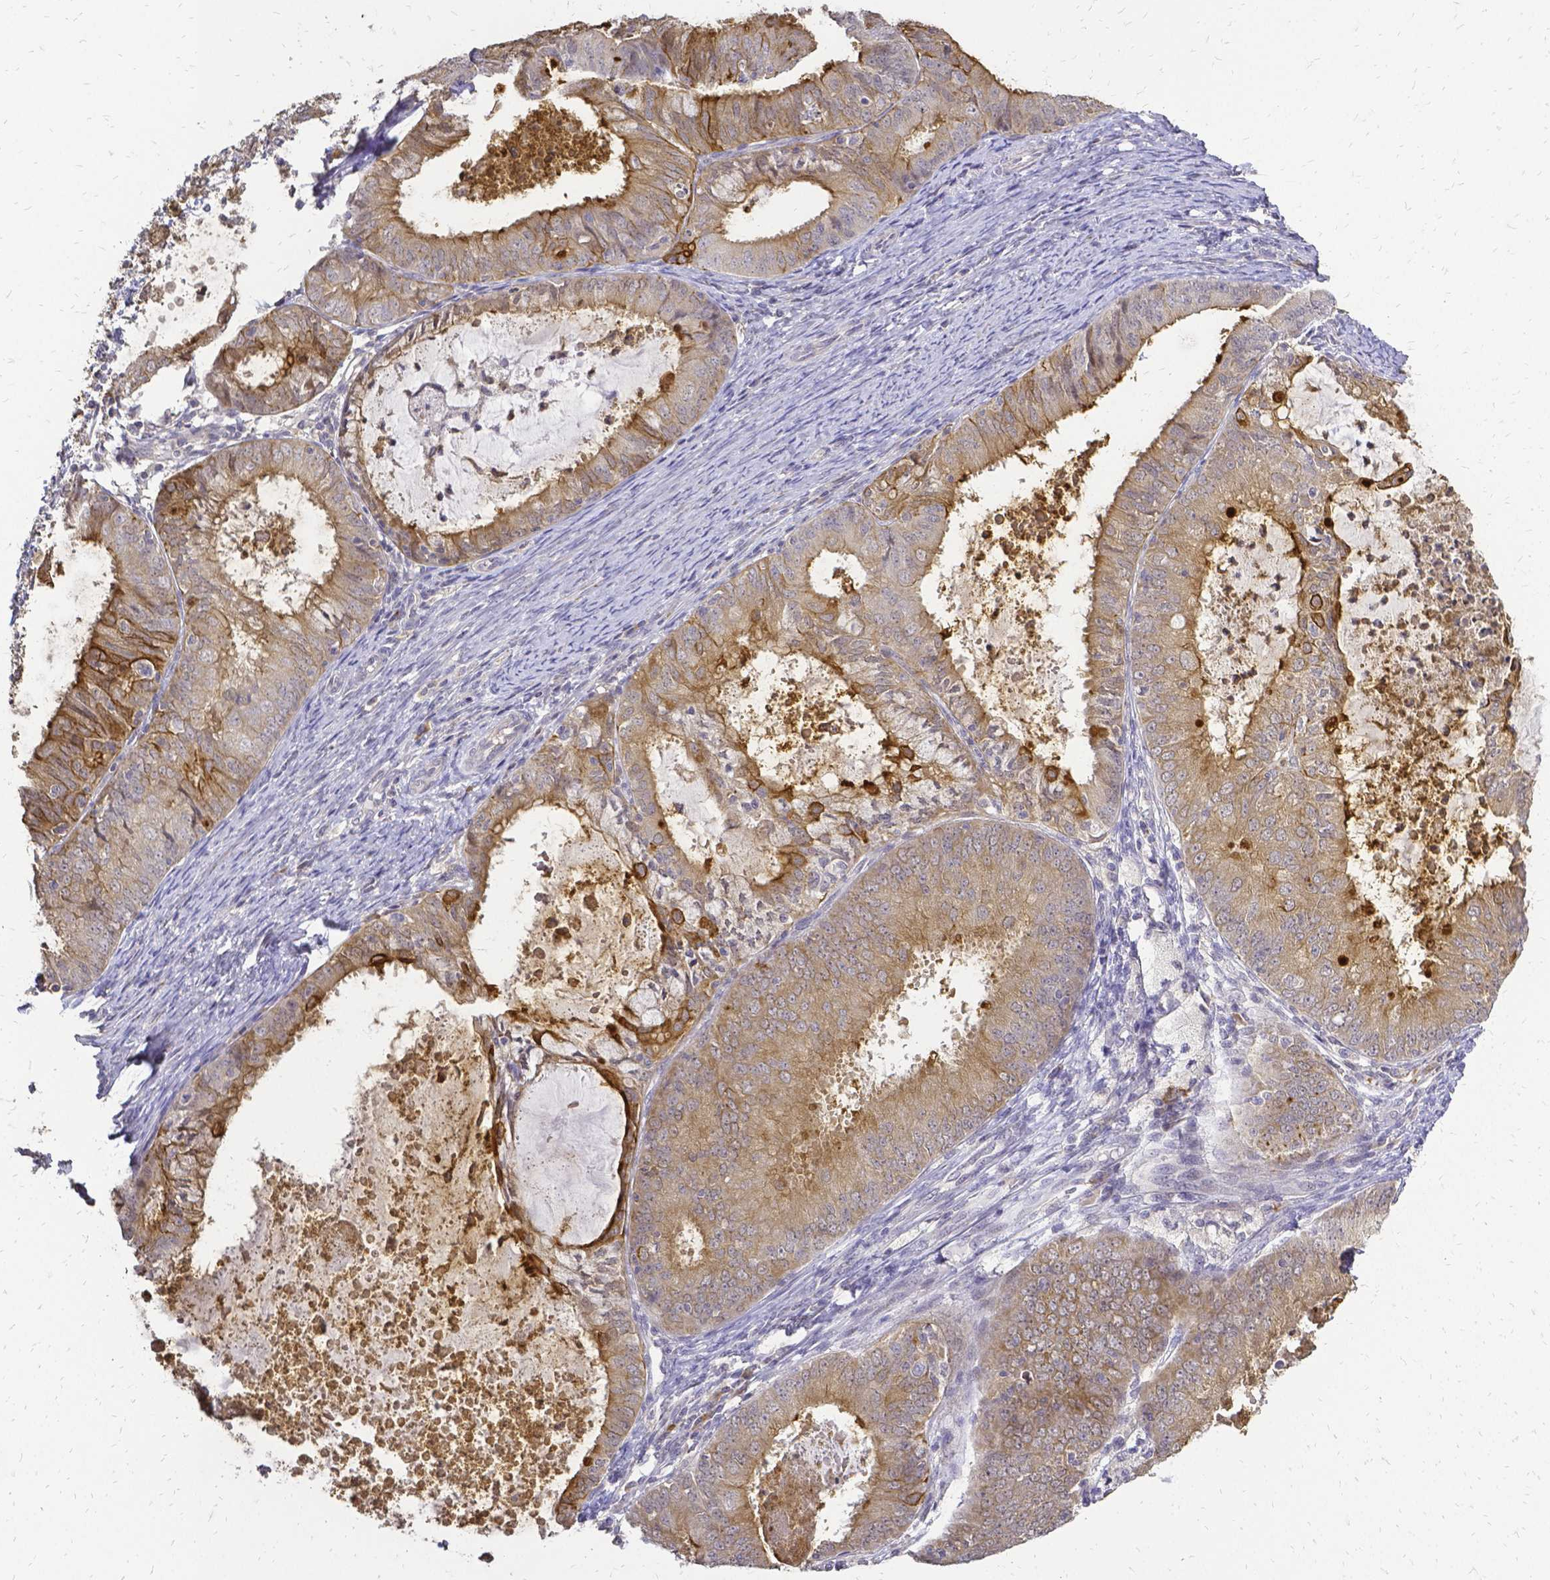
{"staining": {"intensity": "moderate", "quantity": ">75%", "location": "cytoplasmic/membranous"}, "tissue": "endometrial cancer", "cell_type": "Tumor cells", "image_type": "cancer", "snomed": [{"axis": "morphology", "description": "Adenocarcinoma, NOS"}, {"axis": "topography", "description": "Endometrium"}], "caption": "Immunohistochemistry histopathology image of adenocarcinoma (endometrial) stained for a protein (brown), which exhibits medium levels of moderate cytoplasmic/membranous expression in about >75% of tumor cells.", "gene": "CIB1", "patient": {"sex": "female", "age": 57}}